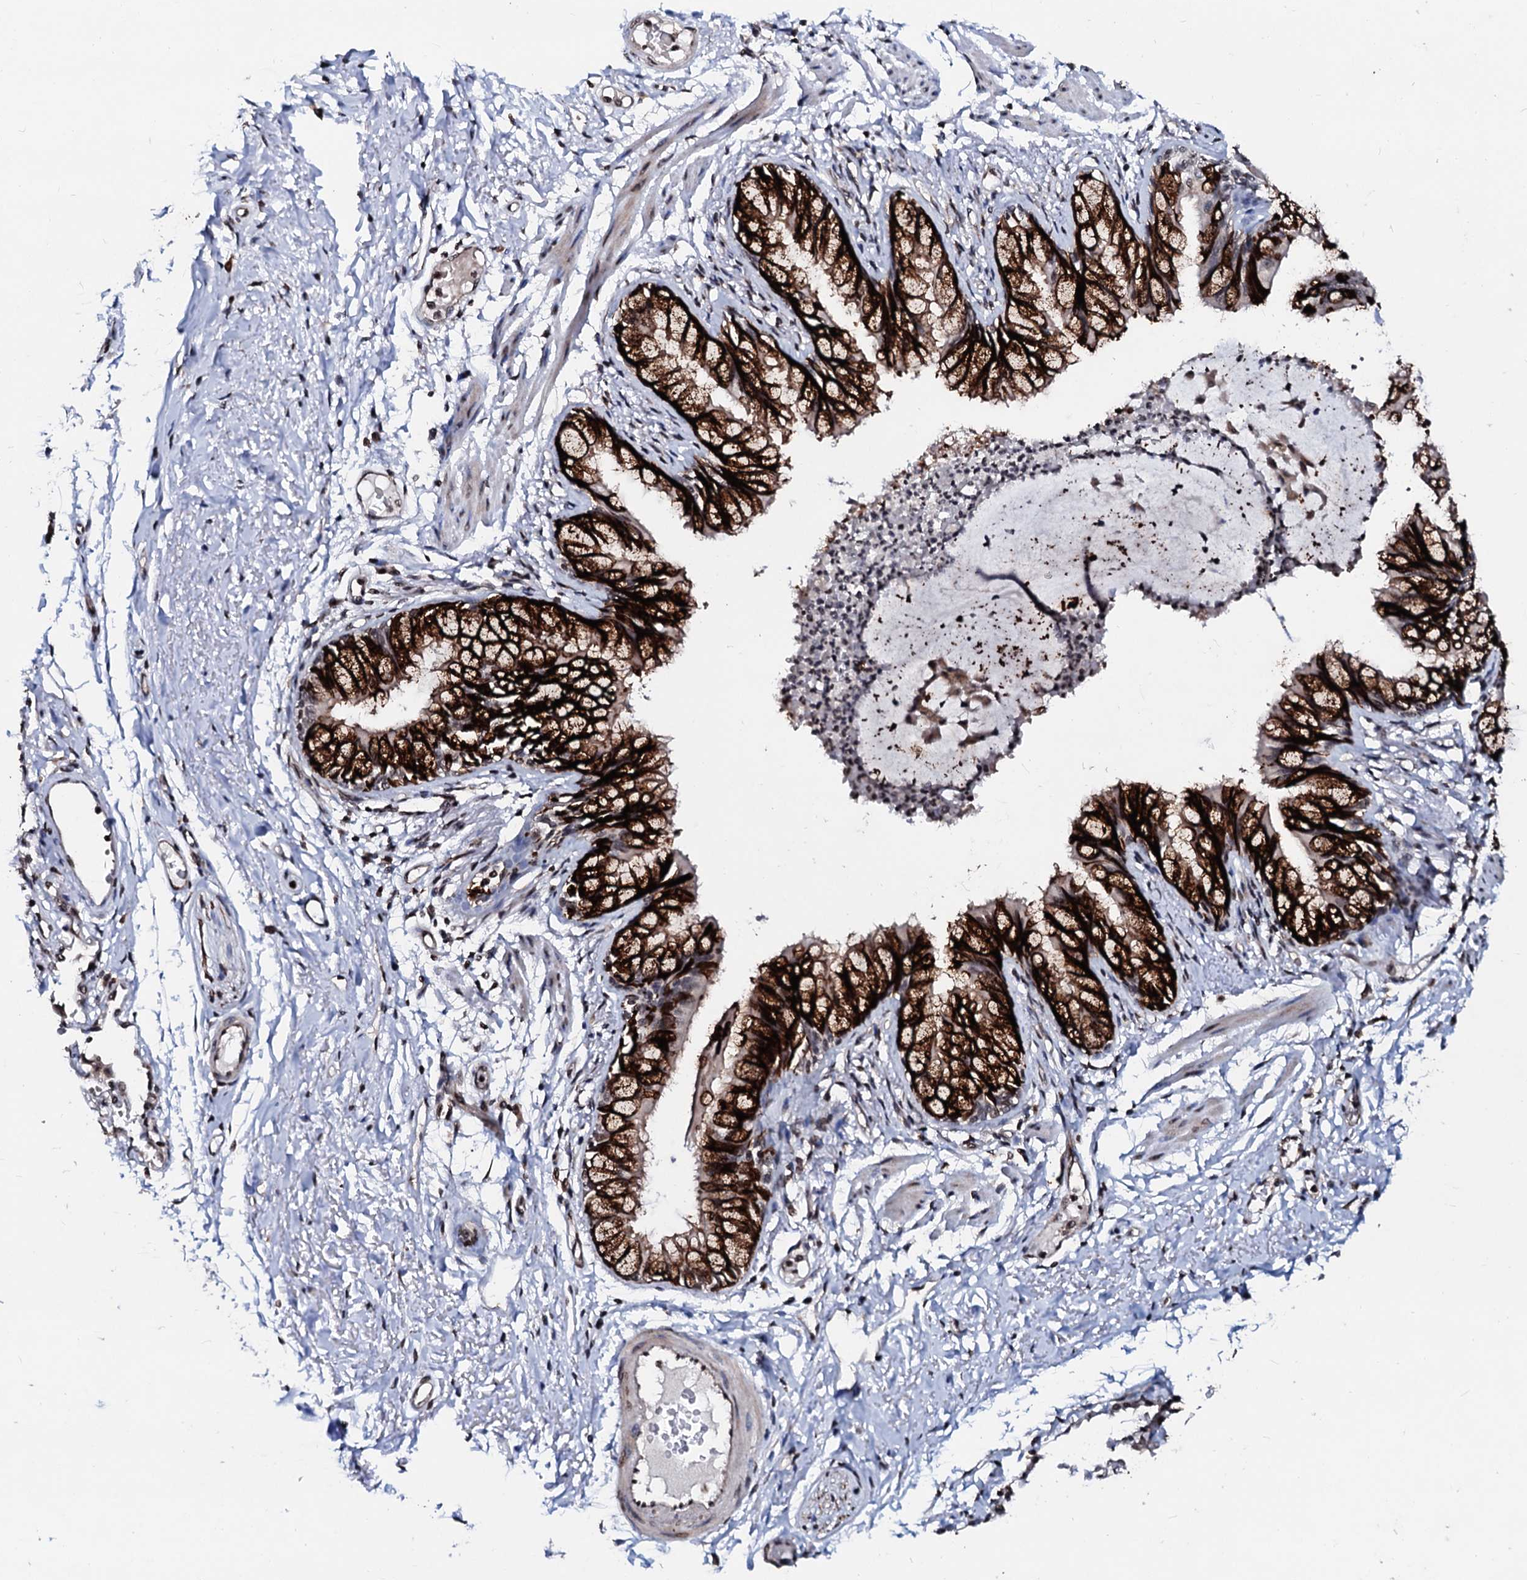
{"staining": {"intensity": "strong", "quantity": "25%-75%", "location": "cytoplasmic/membranous,nuclear"}, "tissue": "bronchus", "cell_type": "Respiratory epithelial cells", "image_type": "normal", "snomed": [{"axis": "morphology", "description": "Normal tissue, NOS"}, {"axis": "topography", "description": "Cartilage tissue"}, {"axis": "topography", "description": "Bronchus"}, {"axis": "topography", "description": "Lung"}], "caption": "Immunohistochemistry histopathology image of benign human bronchus stained for a protein (brown), which demonstrates high levels of strong cytoplasmic/membranous,nuclear staining in approximately 25%-75% of respiratory epithelial cells.", "gene": "LSM11", "patient": {"sex": "female", "age": 49}}